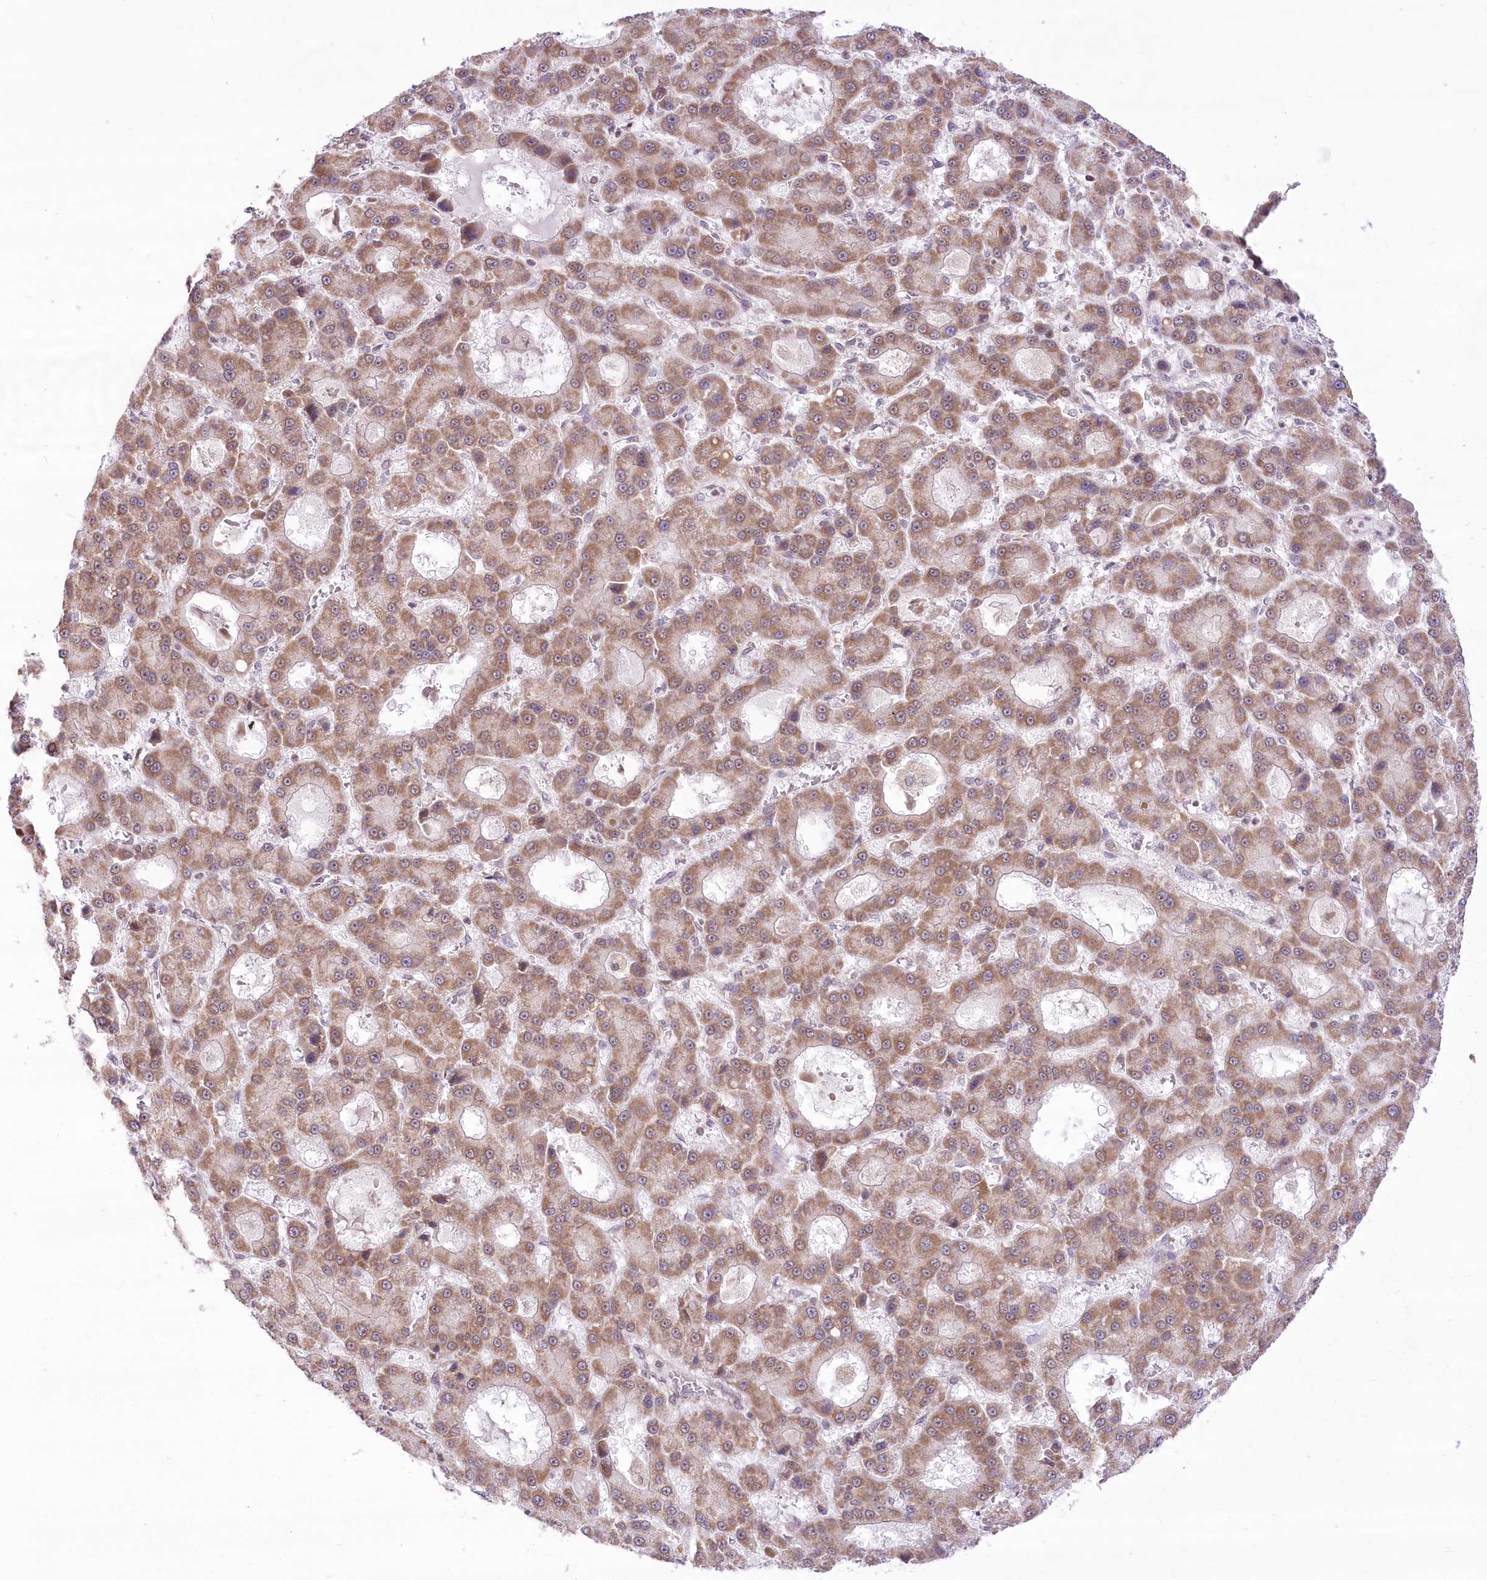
{"staining": {"intensity": "moderate", "quantity": ">75%", "location": "cytoplasmic/membranous"}, "tissue": "liver cancer", "cell_type": "Tumor cells", "image_type": "cancer", "snomed": [{"axis": "morphology", "description": "Carcinoma, Hepatocellular, NOS"}, {"axis": "topography", "description": "Liver"}], "caption": "Human liver cancer (hepatocellular carcinoma) stained with a brown dye displays moderate cytoplasmic/membranous positive positivity in approximately >75% of tumor cells.", "gene": "ZMAT2", "patient": {"sex": "male", "age": 70}}